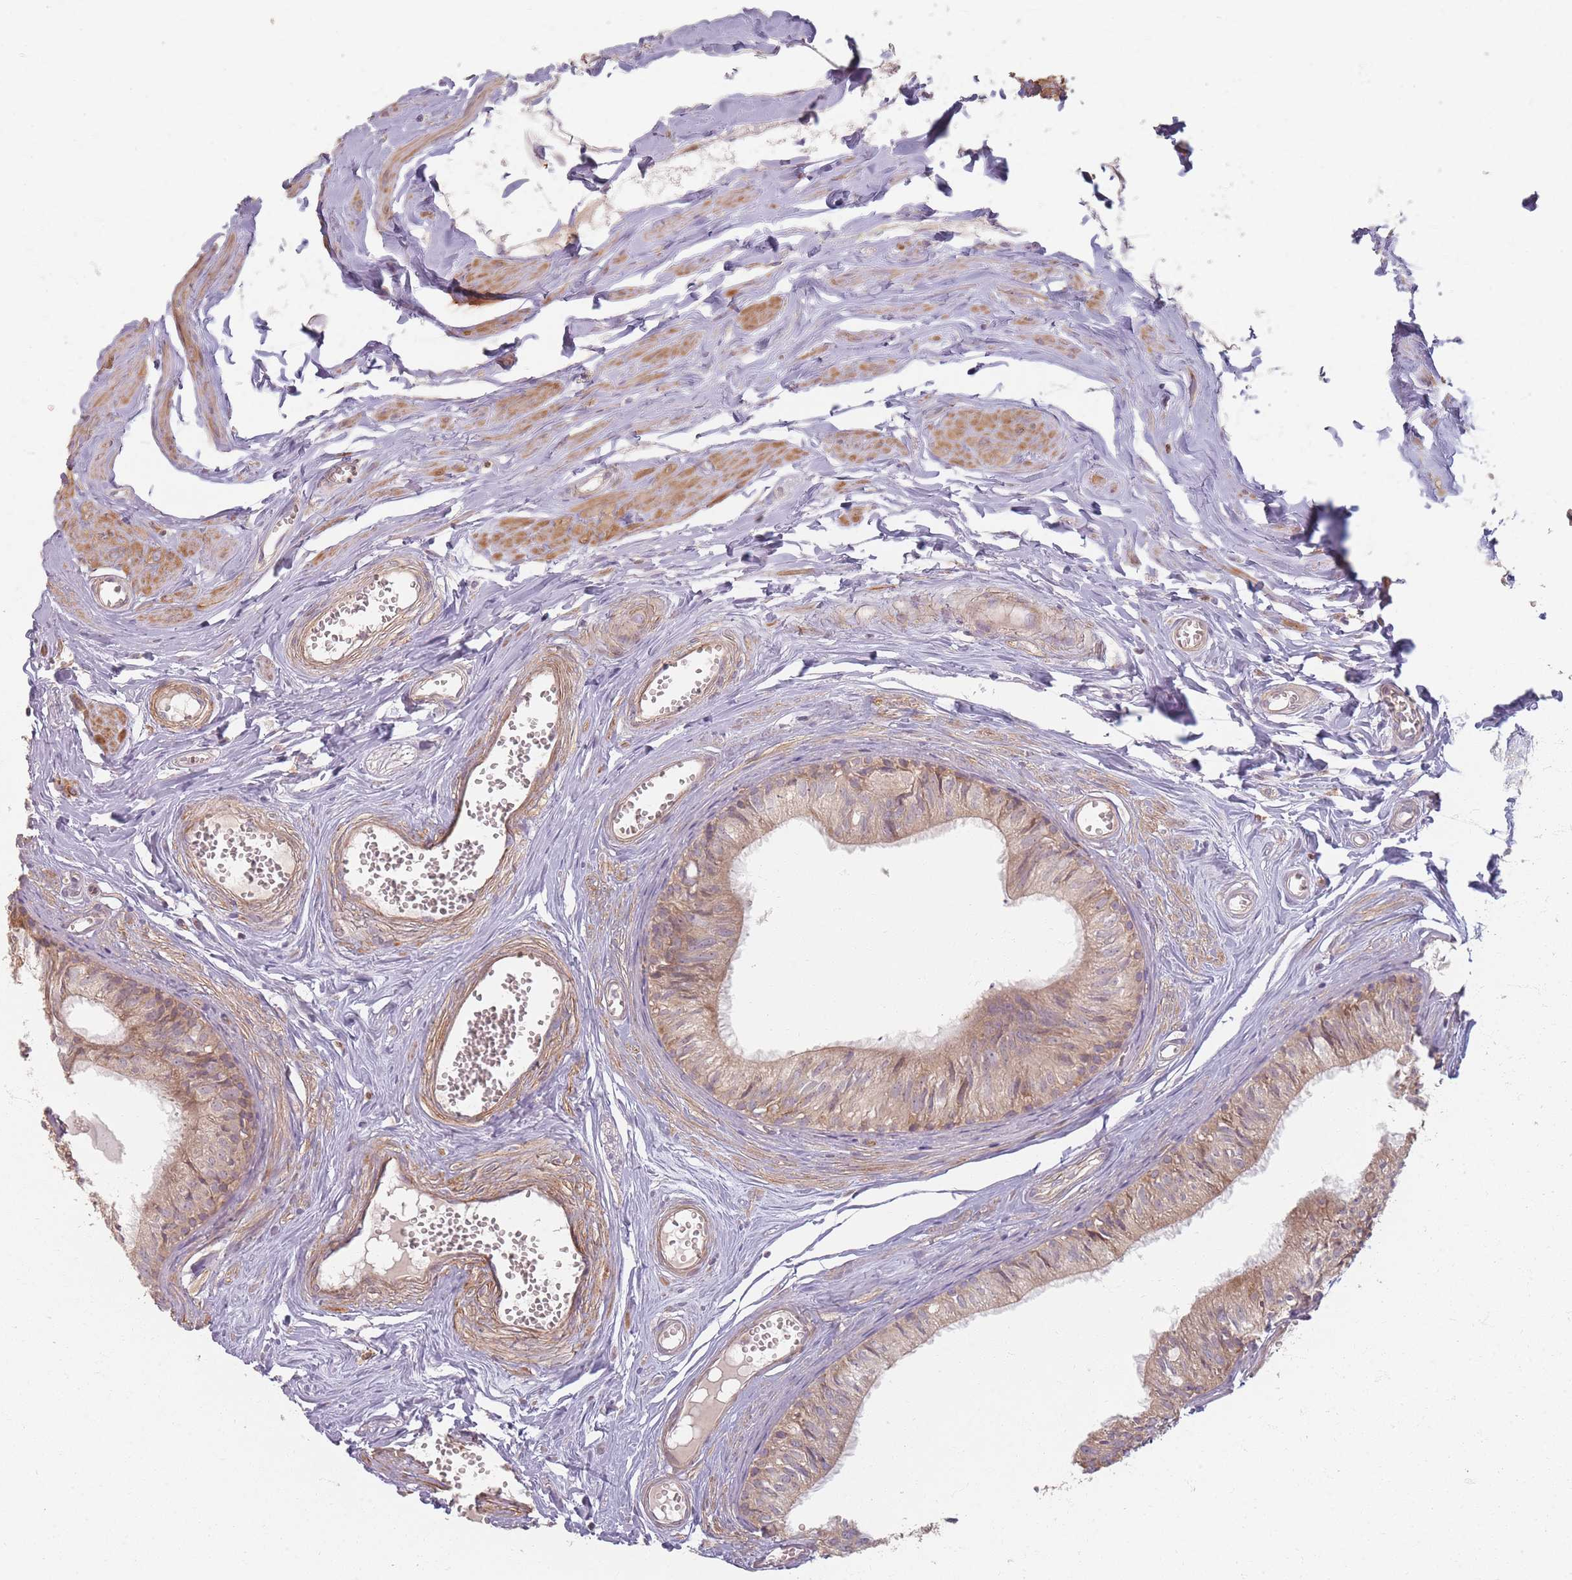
{"staining": {"intensity": "moderate", "quantity": "25%-75%", "location": "cytoplasmic/membranous"}, "tissue": "epididymis", "cell_type": "Glandular cells", "image_type": "normal", "snomed": [{"axis": "morphology", "description": "Normal tissue, NOS"}, {"axis": "topography", "description": "Epididymis"}], "caption": "Approximately 25%-75% of glandular cells in normal human epididymis exhibit moderate cytoplasmic/membranous protein positivity as visualized by brown immunohistochemical staining.", "gene": "MRPS6", "patient": {"sex": "male", "age": 36}}